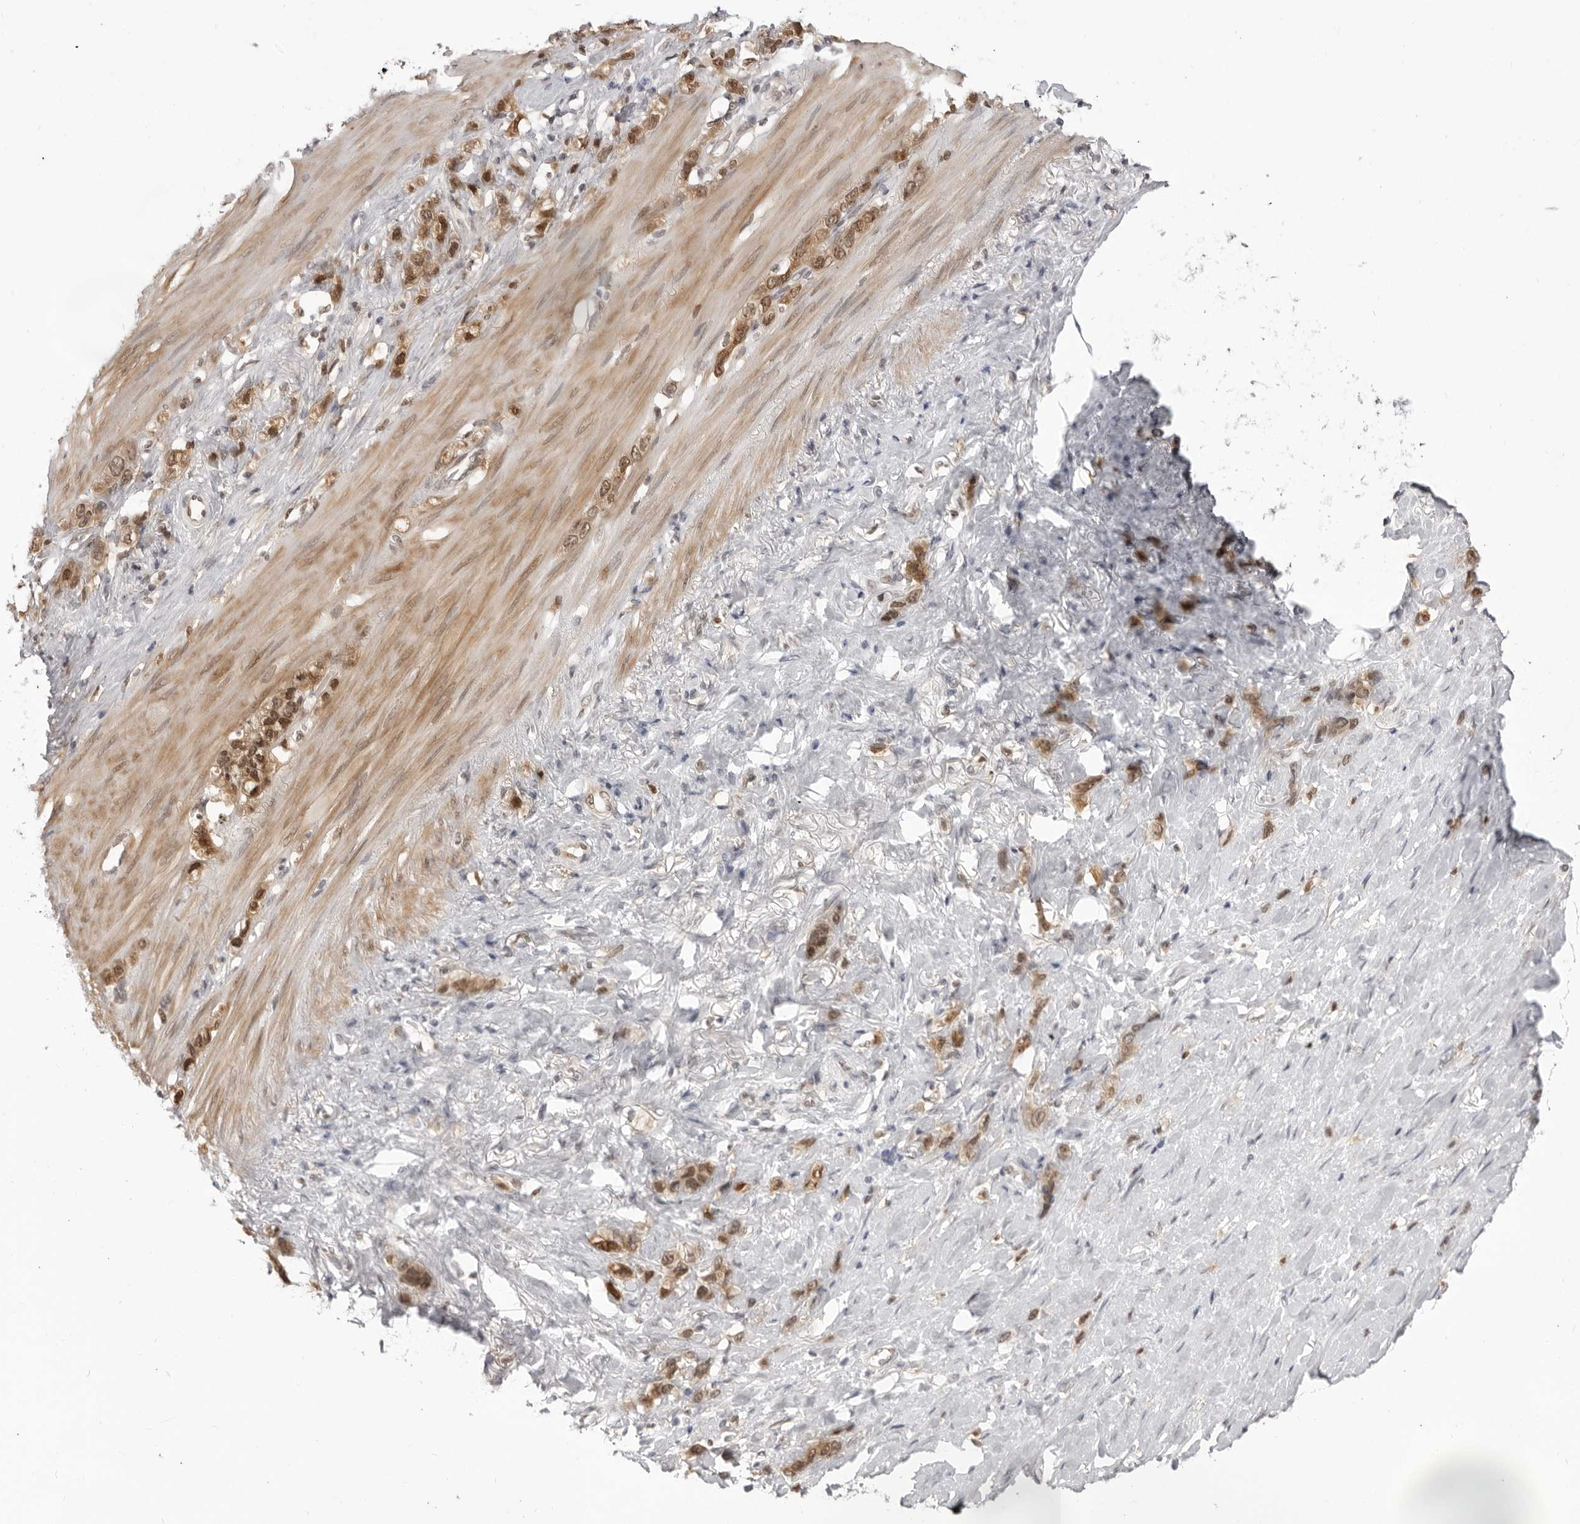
{"staining": {"intensity": "moderate", "quantity": ">75%", "location": "nuclear"}, "tissue": "stomach cancer", "cell_type": "Tumor cells", "image_type": "cancer", "snomed": [{"axis": "morphology", "description": "Normal tissue, NOS"}, {"axis": "morphology", "description": "Adenocarcinoma, NOS"}, {"axis": "morphology", "description": "Adenocarcinoma, High grade"}, {"axis": "topography", "description": "Stomach, upper"}, {"axis": "topography", "description": "Stomach"}], "caption": "Protein expression analysis of stomach adenocarcinoma displays moderate nuclear expression in about >75% of tumor cells.", "gene": "SRGAP2", "patient": {"sex": "female", "age": 65}}